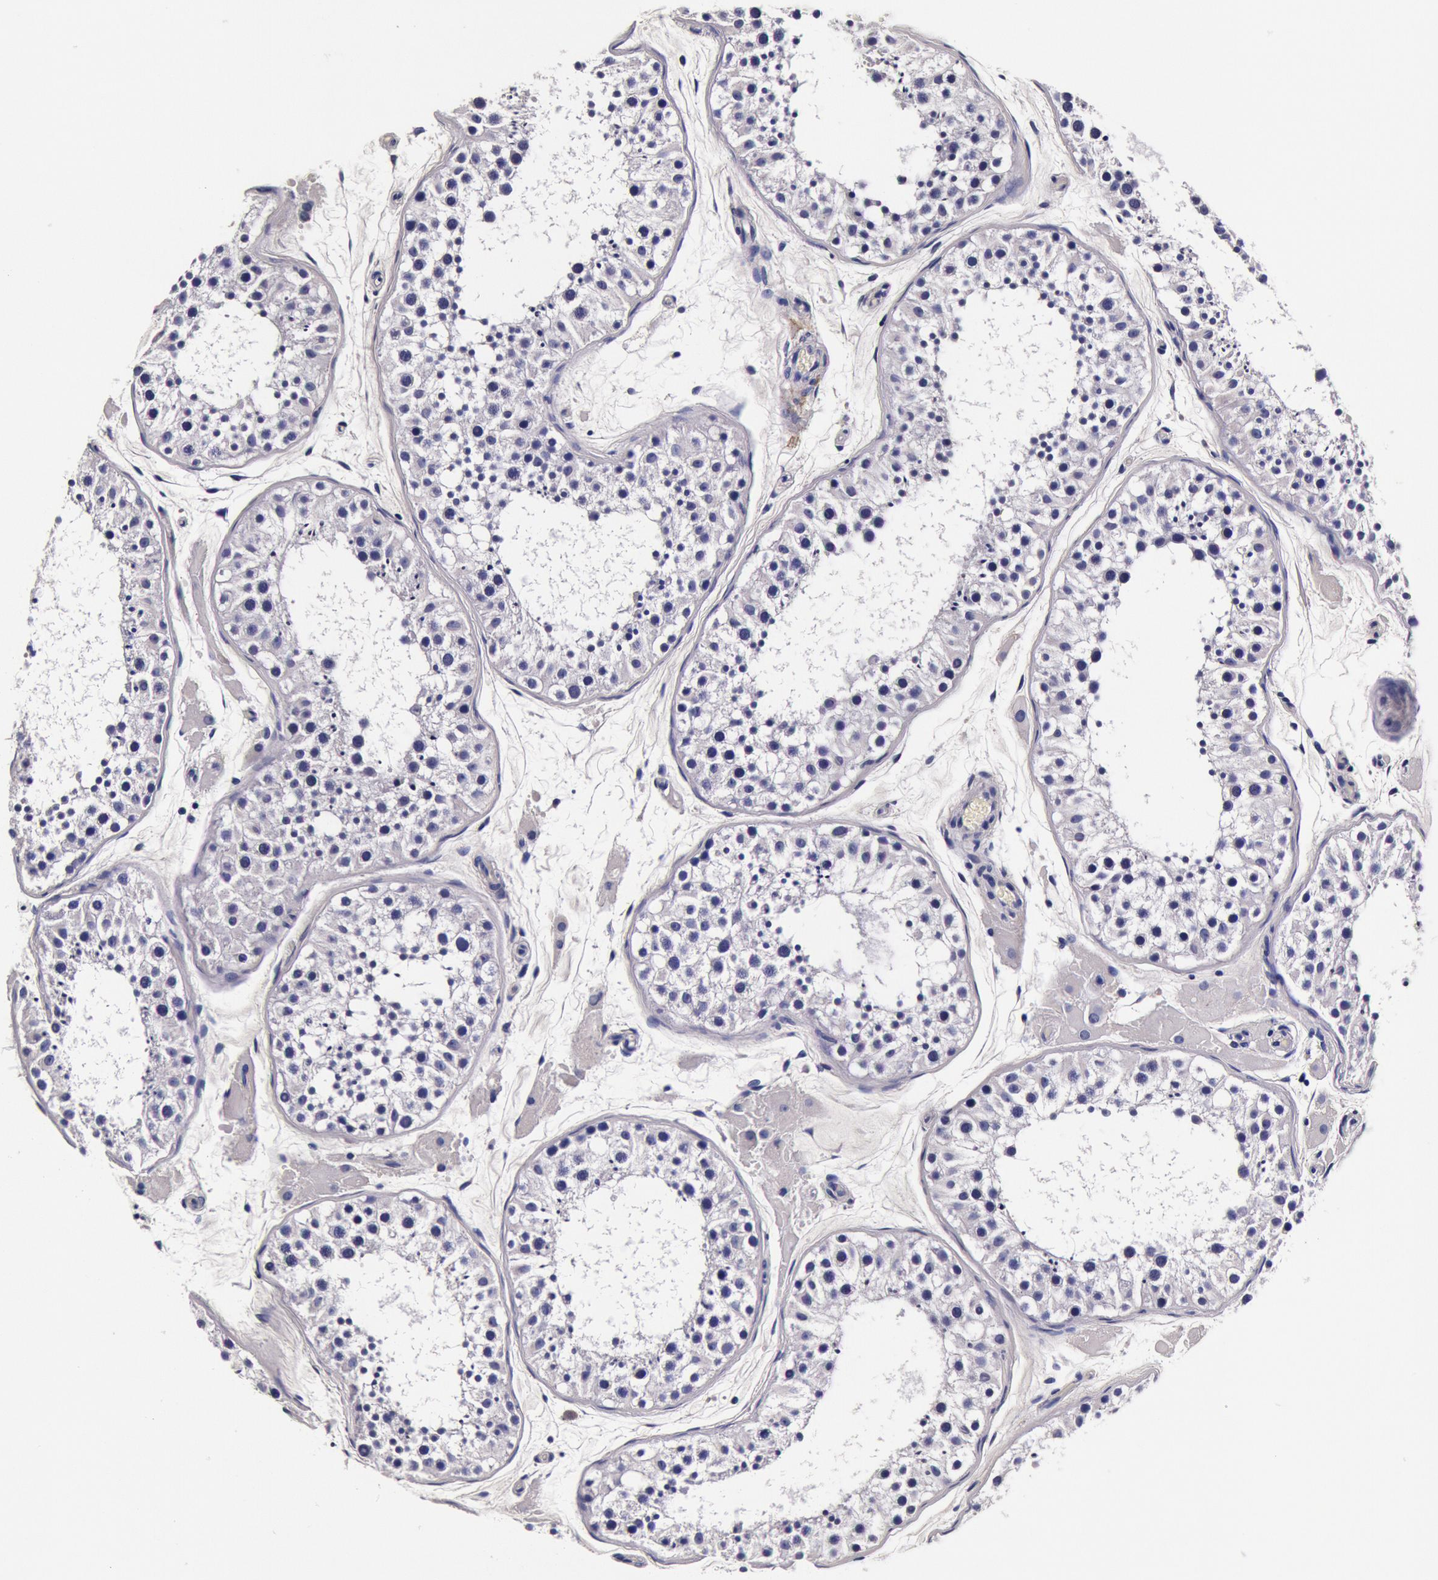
{"staining": {"intensity": "negative", "quantity": "none", "location": "none"}, "tissue": "testis", "cell_type": "Cells in seminiferous ducts", "image_type": "normal", "snomed": [{"axis": "morphology", "description": "Normal tissue, NOS"}, {"axis": "topography", "description": "Testis"}], "caption": "This is an immunohistochemistry micrograph of unremarkable human testis. There is no positivity in cells in seminiferous ducts.", "gene": "CCDC22", "patient": {"sex": "male", "age": 29}}